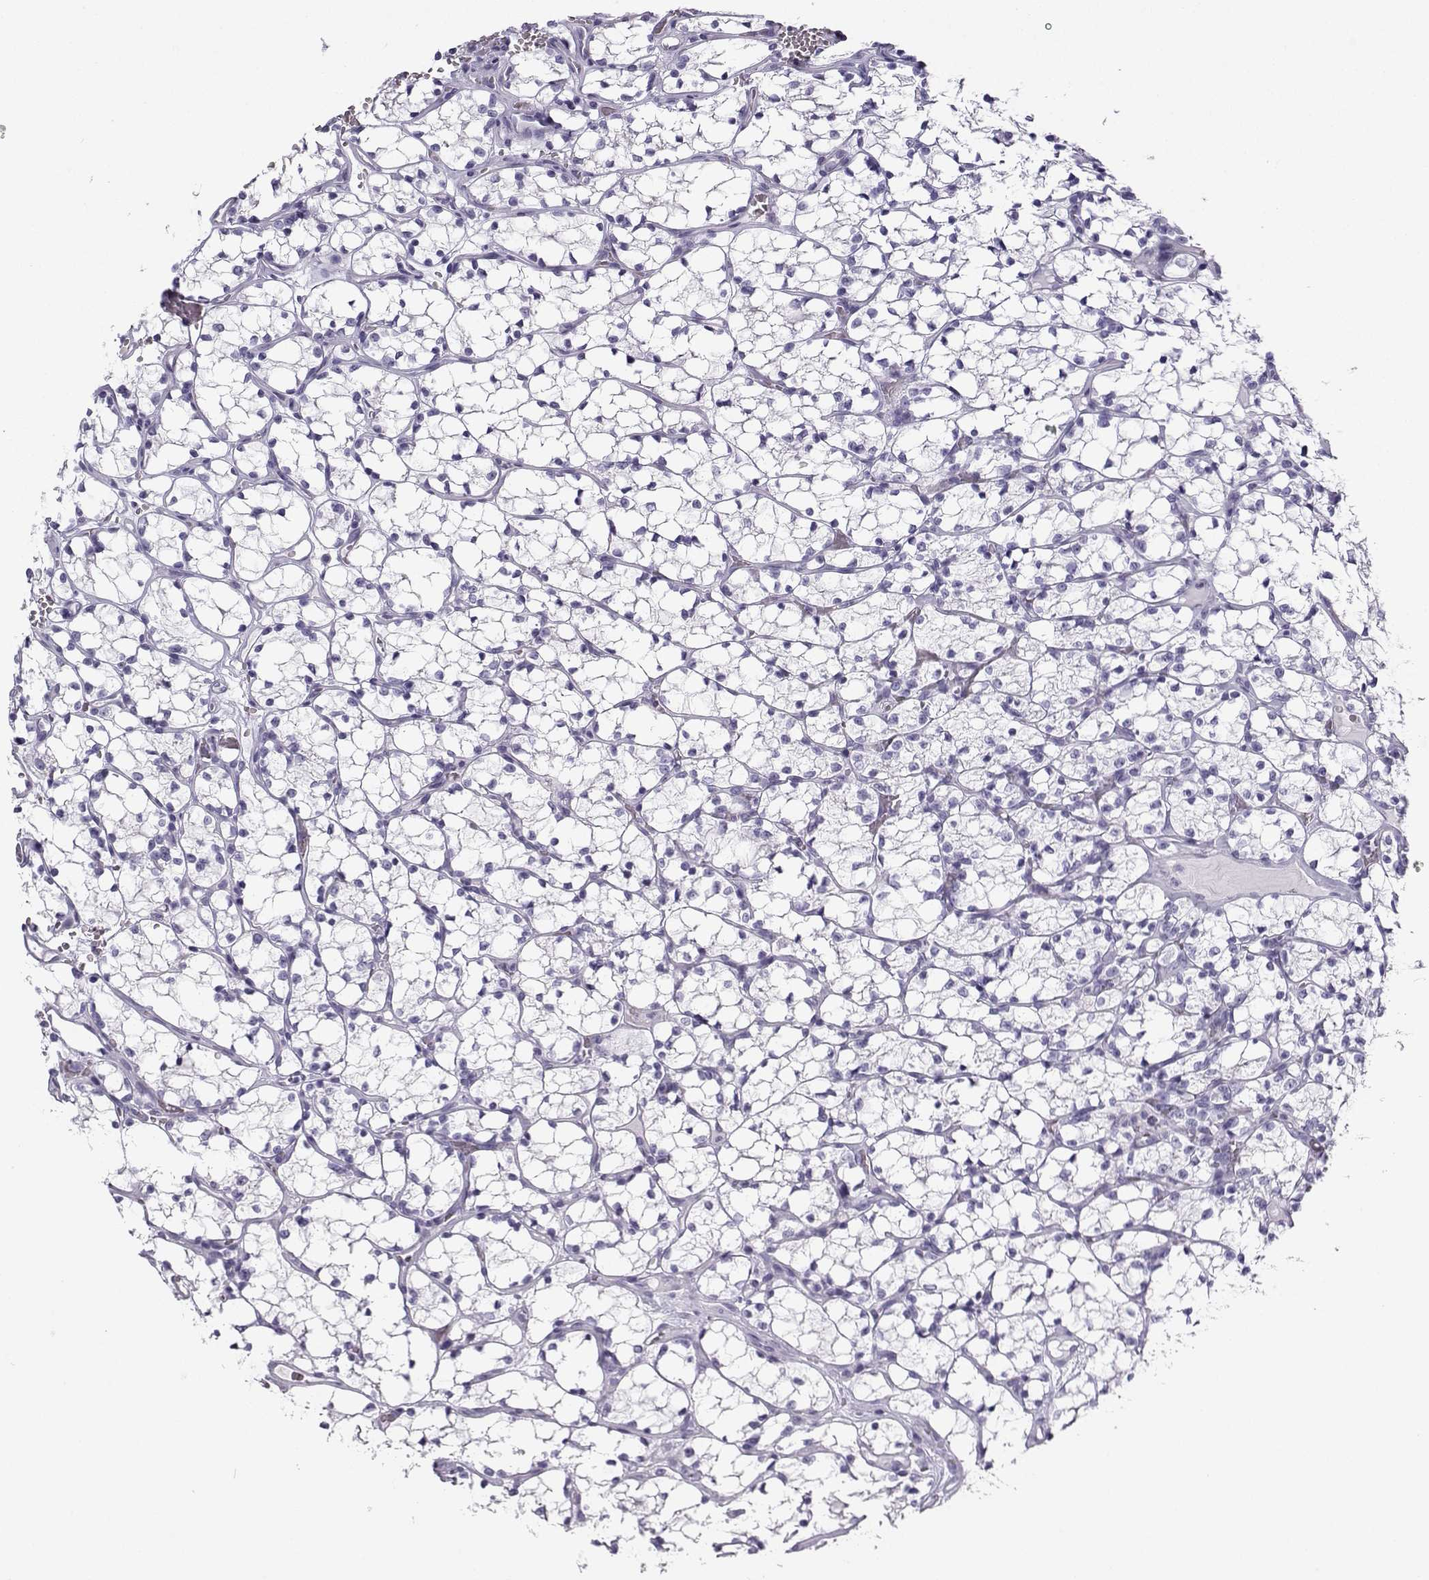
{"staining": {"intensity": "negative", "quantity": "none", "location": "none"}, "tissue": "renal cancer", "cell_type": "Tumor cells", "image_type": "cancer", "snomed": [{"axis": "morphology", "description": "Adenocarcinoma, NOS"}, {"axis": "topography", "description": "Kidney"}], "caption": "The IHC image has no significant expression in tumor cells of renal cancer tissue. (Brightfield microscopy of DAB (3,3'-diaminobenzidine) immunohistochemistry at high magnification).", "gene": "NEFL", "patient": {"sex": "female", "age": 69}}